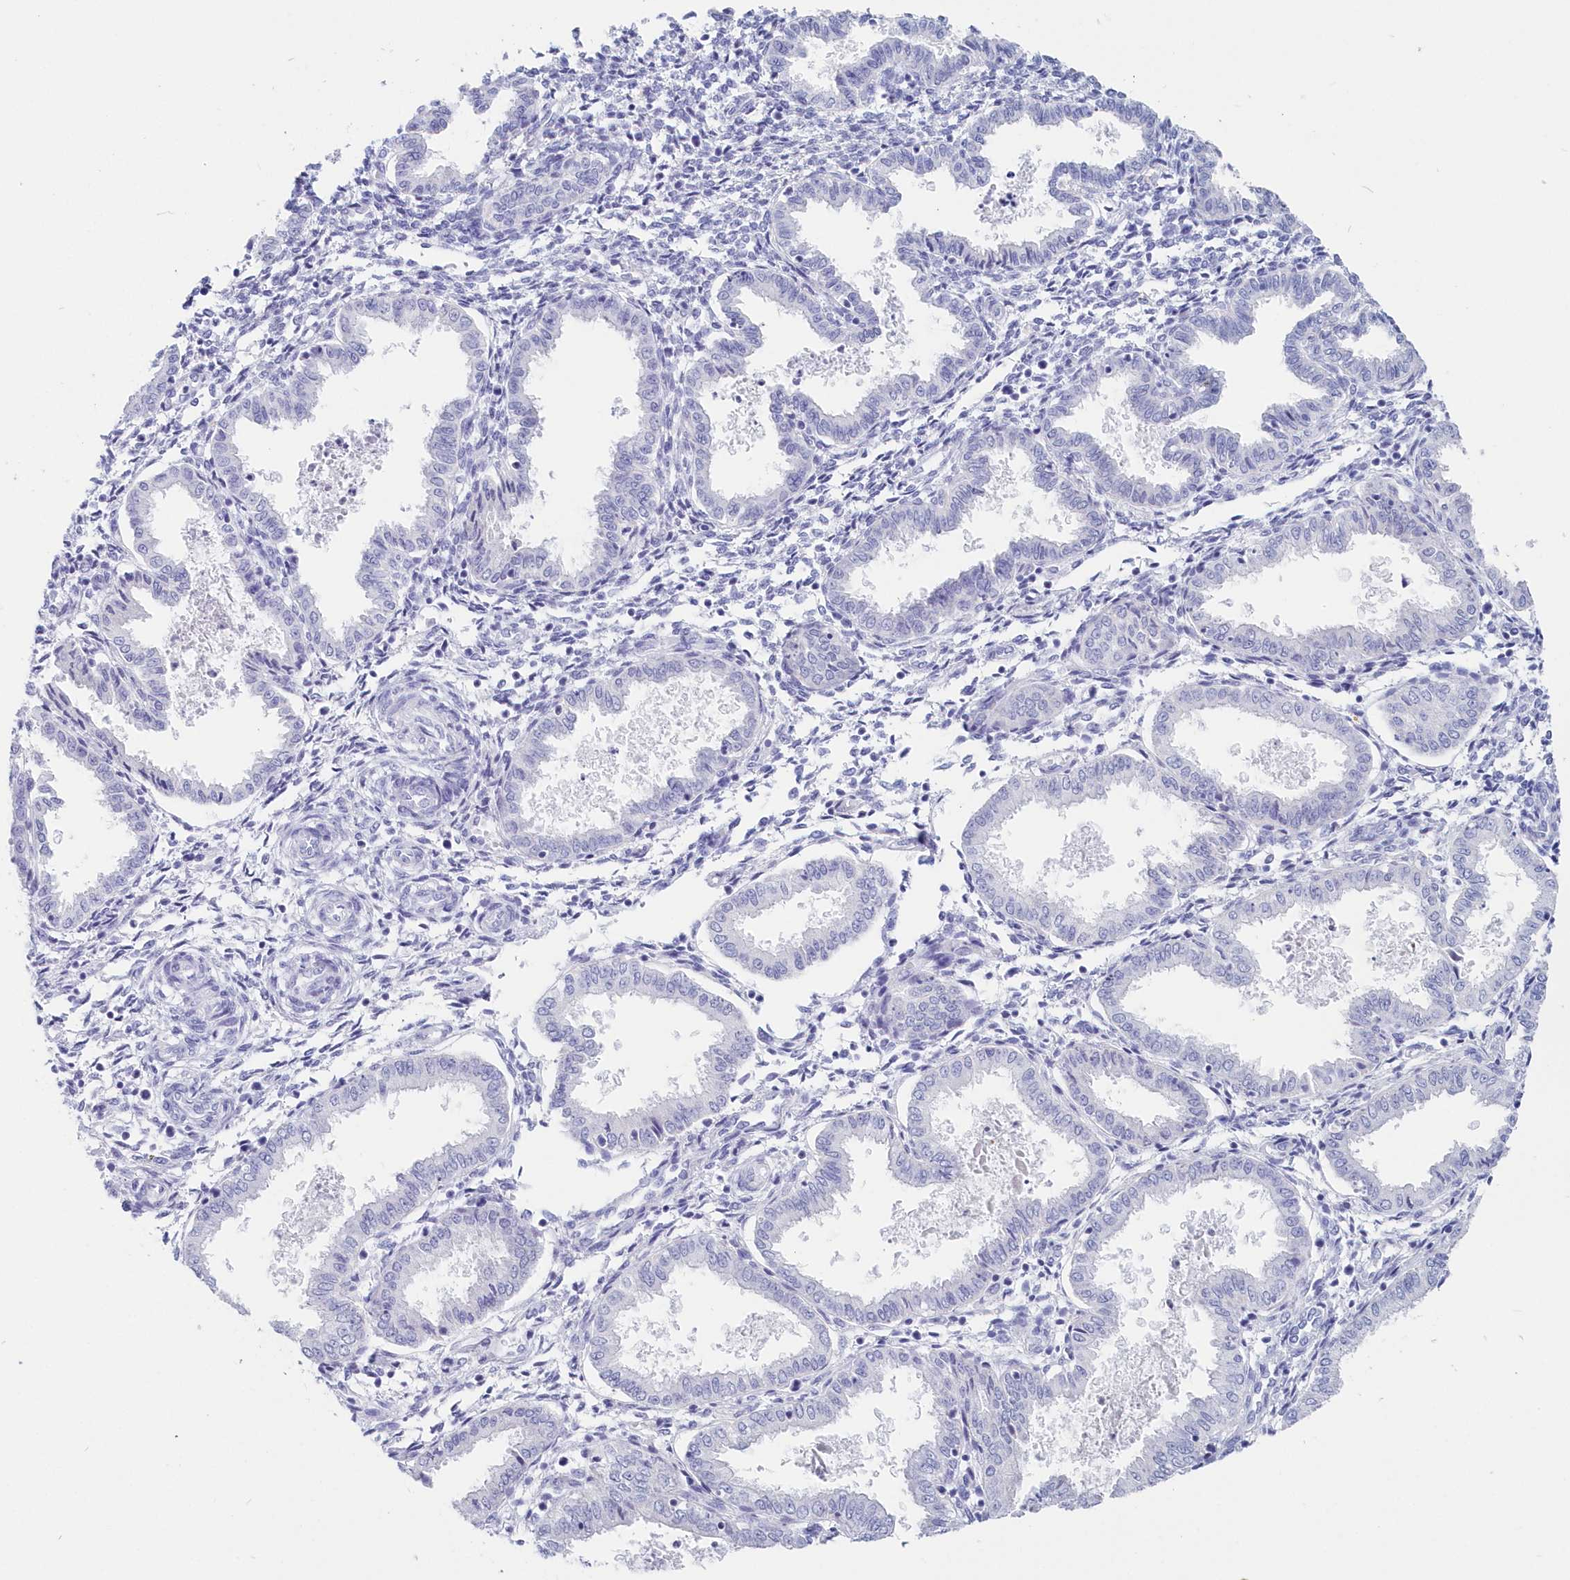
{"staining": {"intensity": "negative", "quantity": "none", "location": "none"}, "tissue": "endometrium", "cell_type": "Cells in endometrial stroma", "image_type": "normal", "snomed": [{"axis": "morphology", "description": "Normal tissue, NOS"}, {"axis": "topography", "description": "Endometrium"}], "caption": "DAB (3,3'-diaminobenzidine) immunohistochemical staining of benign human endometrium exhibits no significant staining in cells in endometrial stroma.", "gene": "CSNK1G2", "patient": {"sex": "female", "age": 33}}